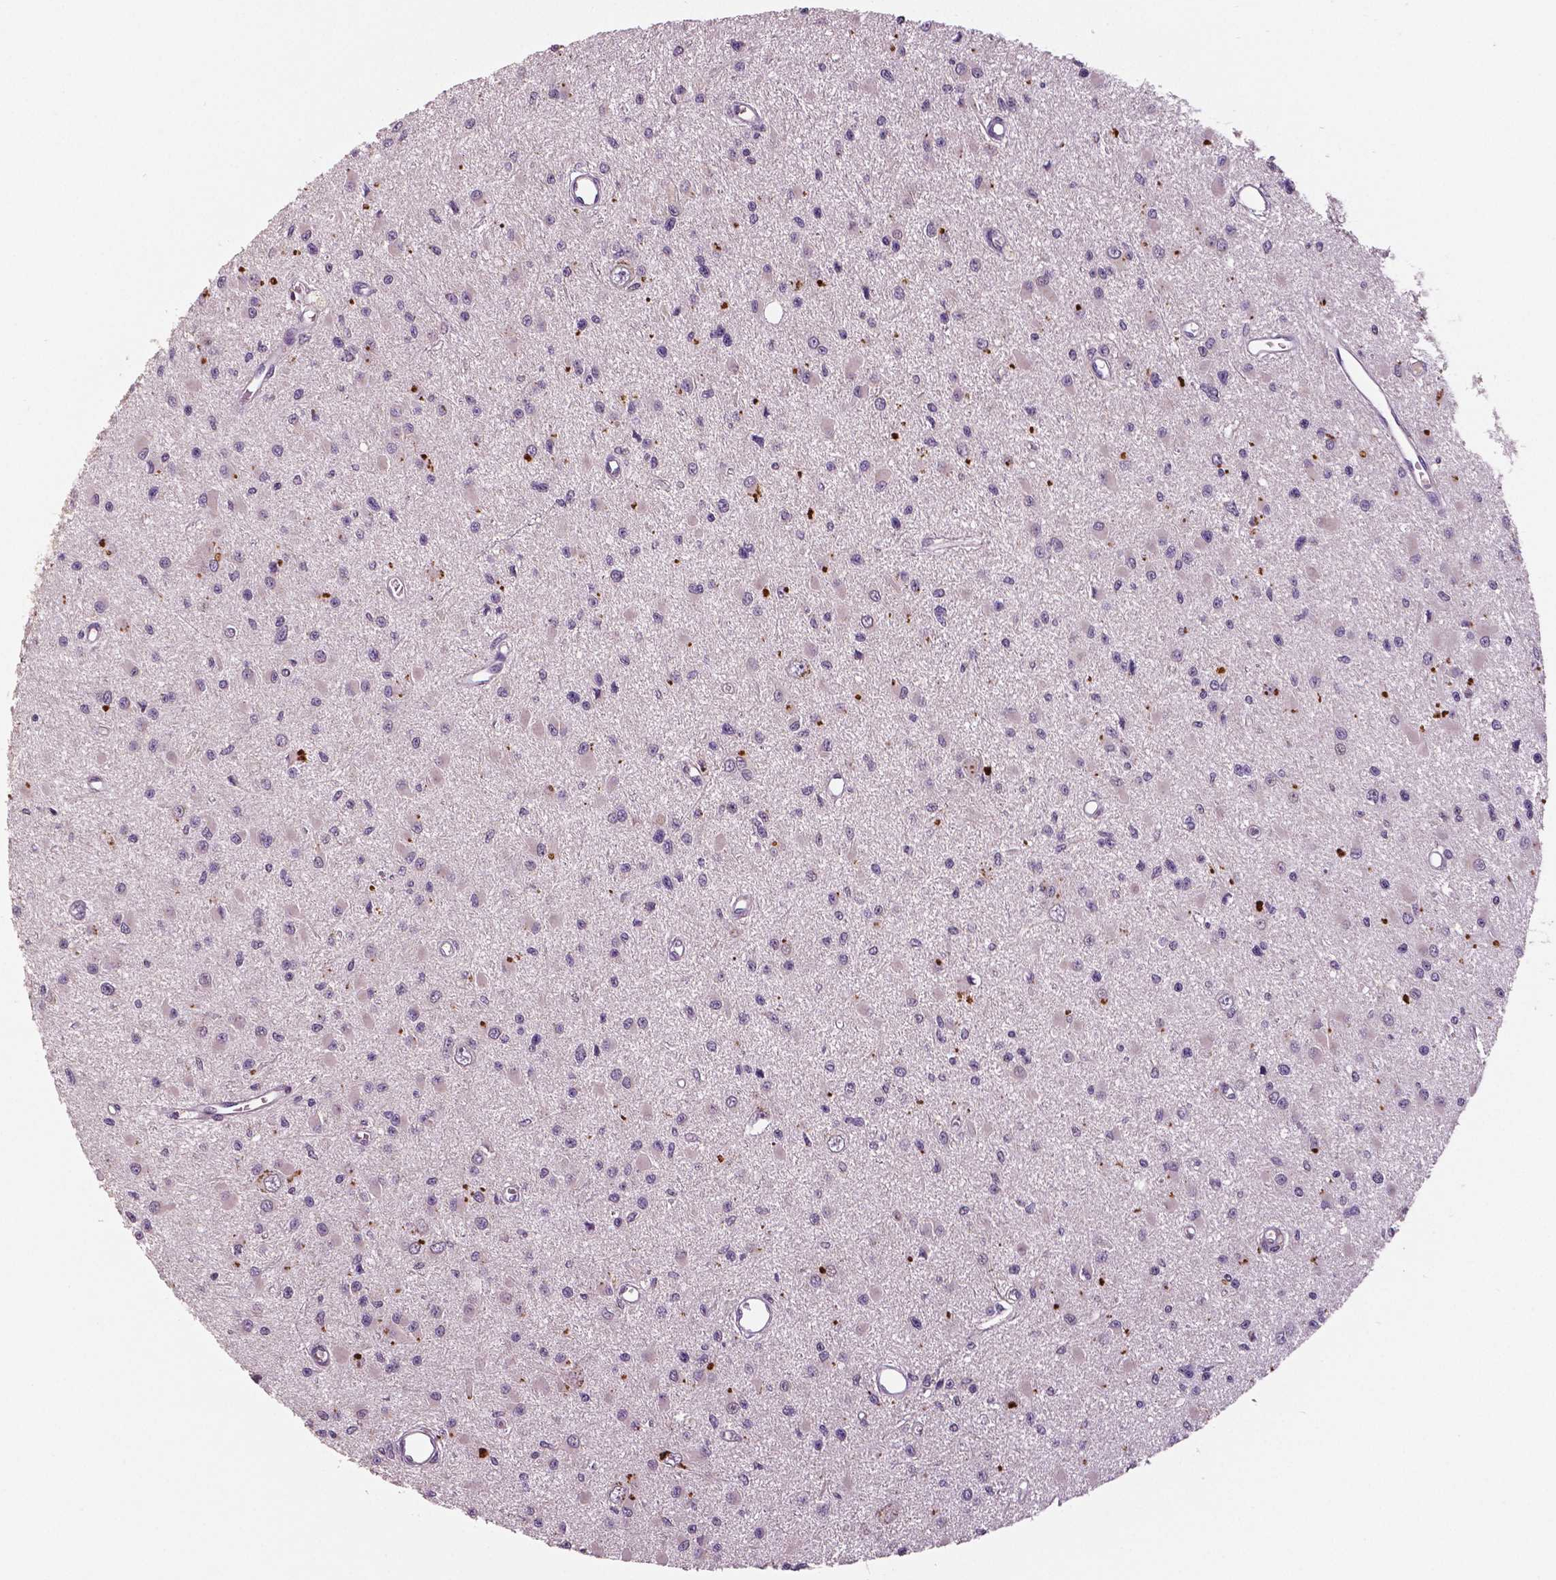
{"staining": {"intensity": "negative", "quantity": "none", "location": "none"}, "tissue": "glioma", "cell_type": "Tumor cells", "image_type": "cancer", "snomed": [{"axis": "morphology", "description": "Glioma, malignant, High grade"}, {"axis": "topography", "description": "Brain"}], "caption": "Histopathology image shows no protein positivity in tumor cells of glioma tissue.", "gene": "MKI67", "patient": {"sex": "male", "age": 54}}